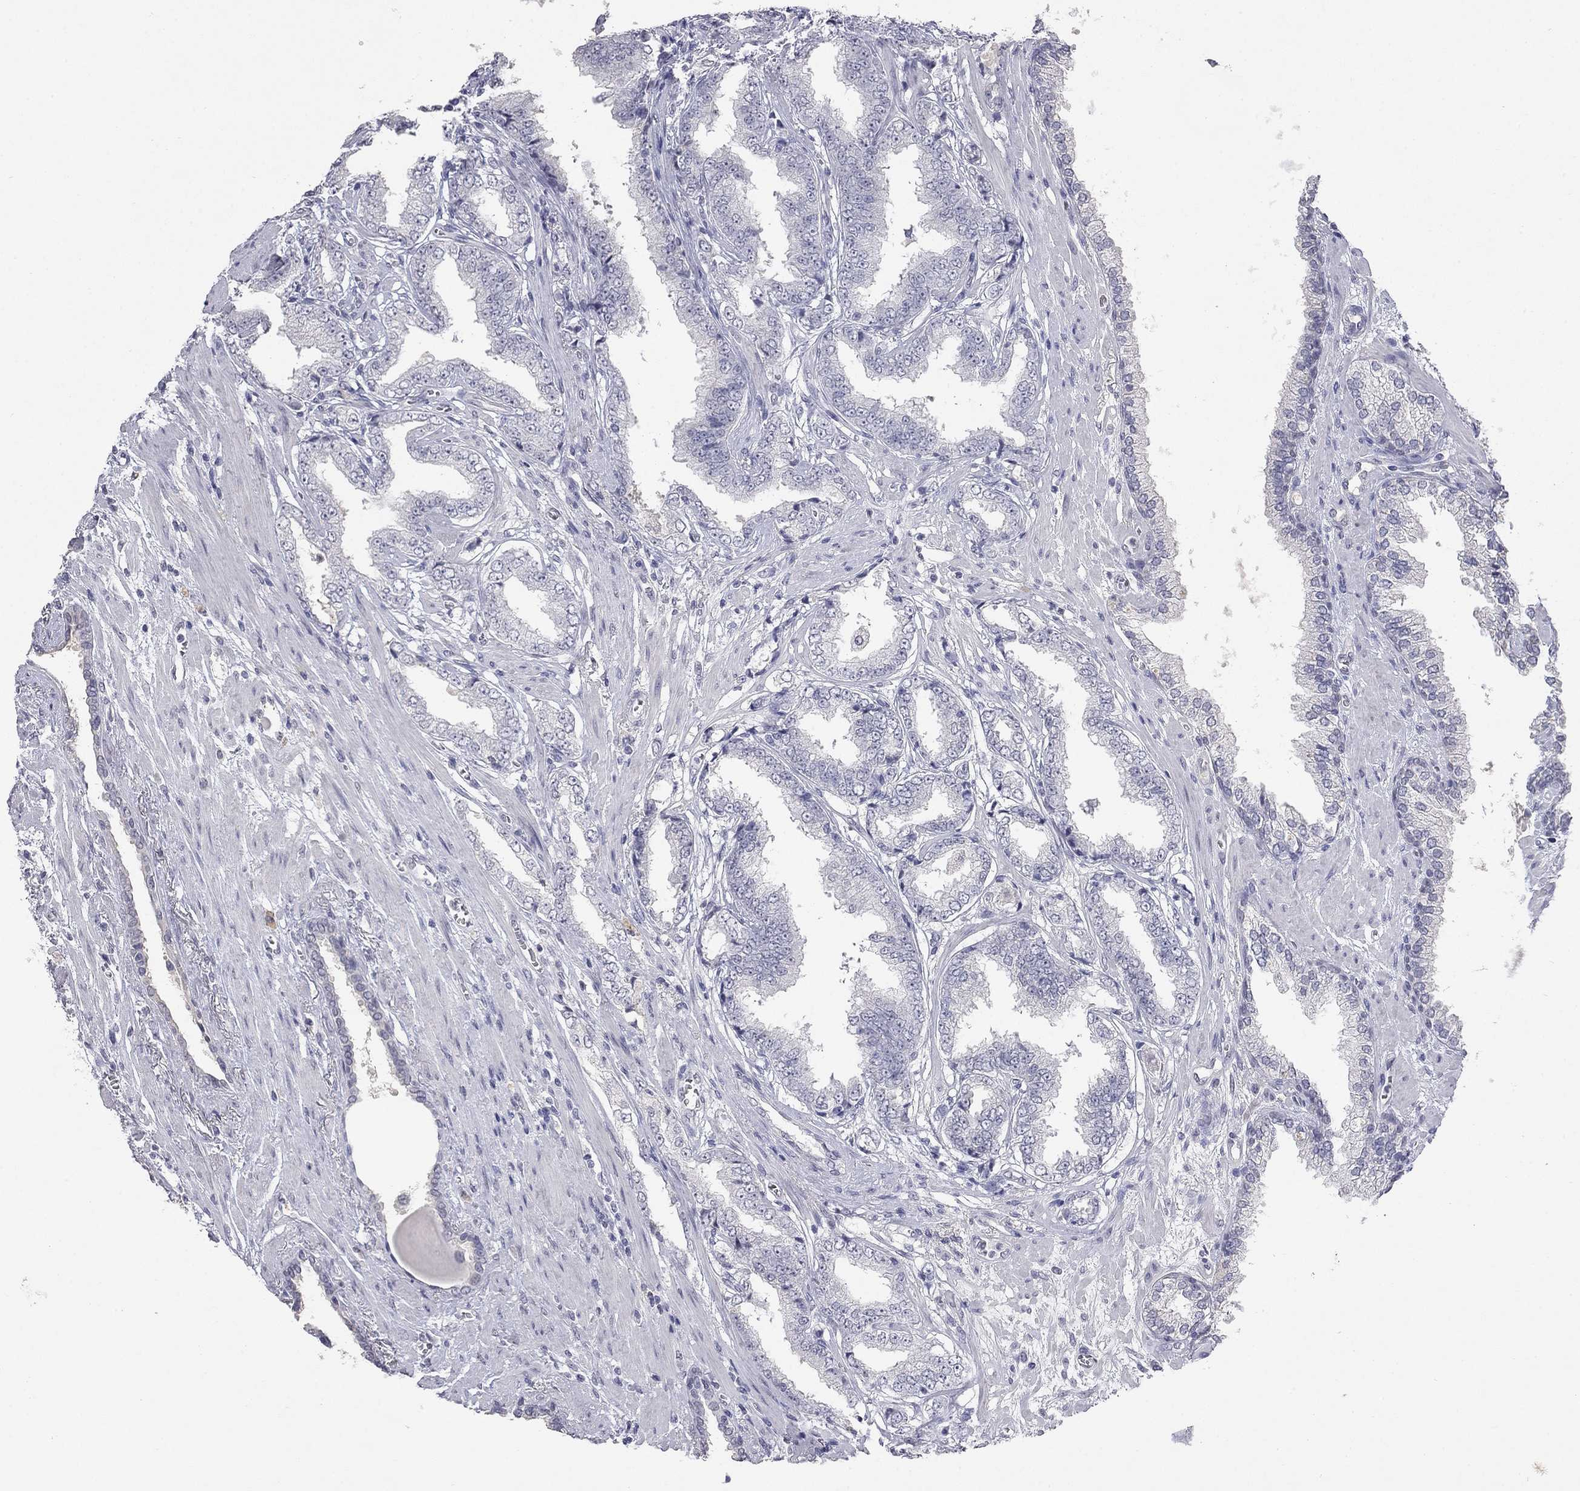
{"staining": {"intensity": "negative", "quantity": "none", "location": "none"}, "tissue": "prostate cancer", "cell_type": "Tumor cells", "image_type": "cancer", "snomed": [{"axis": "morphology", "description": "Adenocarcinoma, Low grade"}, {"axis": "topography", "description": "Prostate"}], "caption": "Immunohistochemistry (IHC) of low-grade adenocarcinoma (prostate) reveals no staining in tumor cells. (DAB immunohistochemistry, high magnification).", "gene": "SLC51A", "patient": {"sex": "male", "age": 69}}